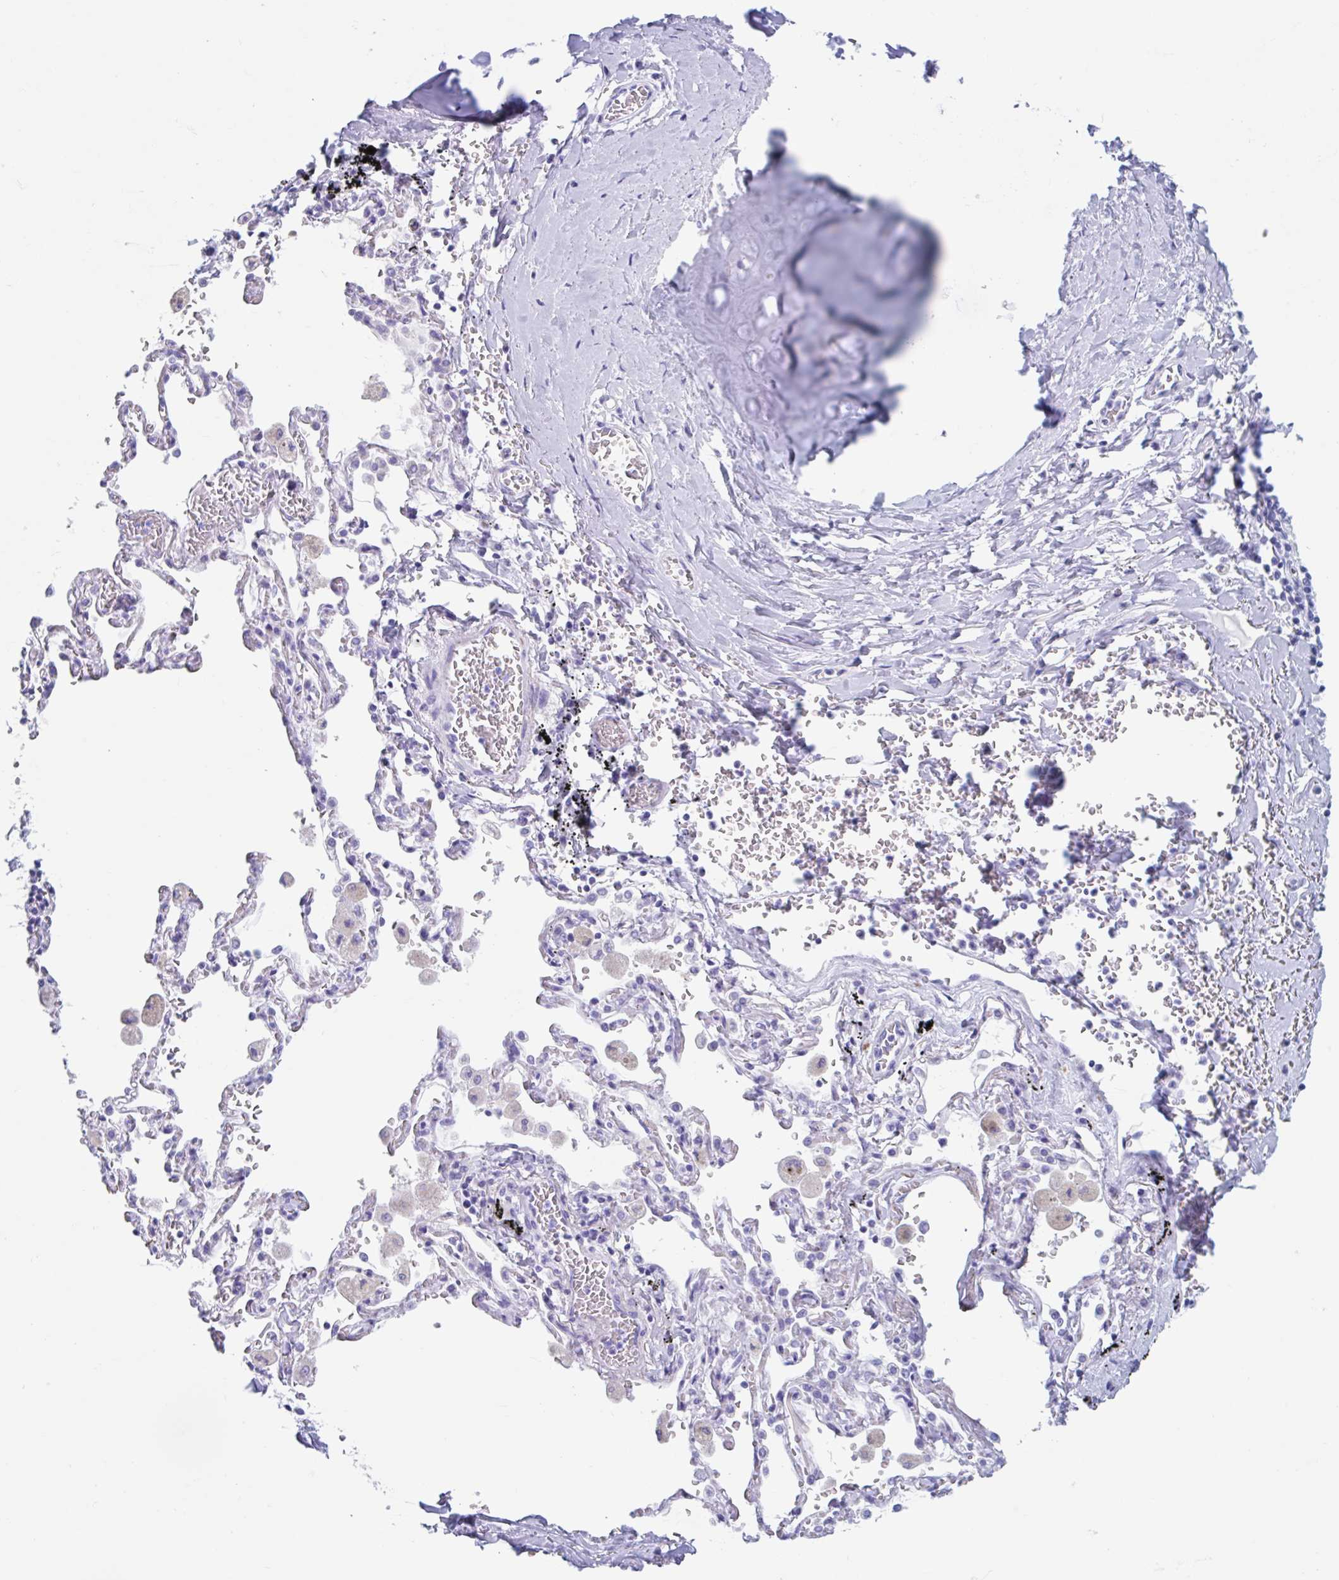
{"staining": {"intensity": "negative", "quantity": "none", "location": "none"}, "tissue": "adipose tissue", "cell_type": "Adipocytes", "image_type": "normal", "snomed": [{"axis": "morphology", "description": "Normal tissue, NOS"}, {"axis": "morphology", "description": "Degeneration, NOS"}, {"axis": "topography", "description": "Cartilage tissue"}, {"axis": "topography", "description": "Lung"}], "caption": "Immunohistochemistry of unremarkable human adipose tissue reveals no positivity in adipocytes.", "gene": "CPTP", "patient": {"sex": "female", "age": 61}}